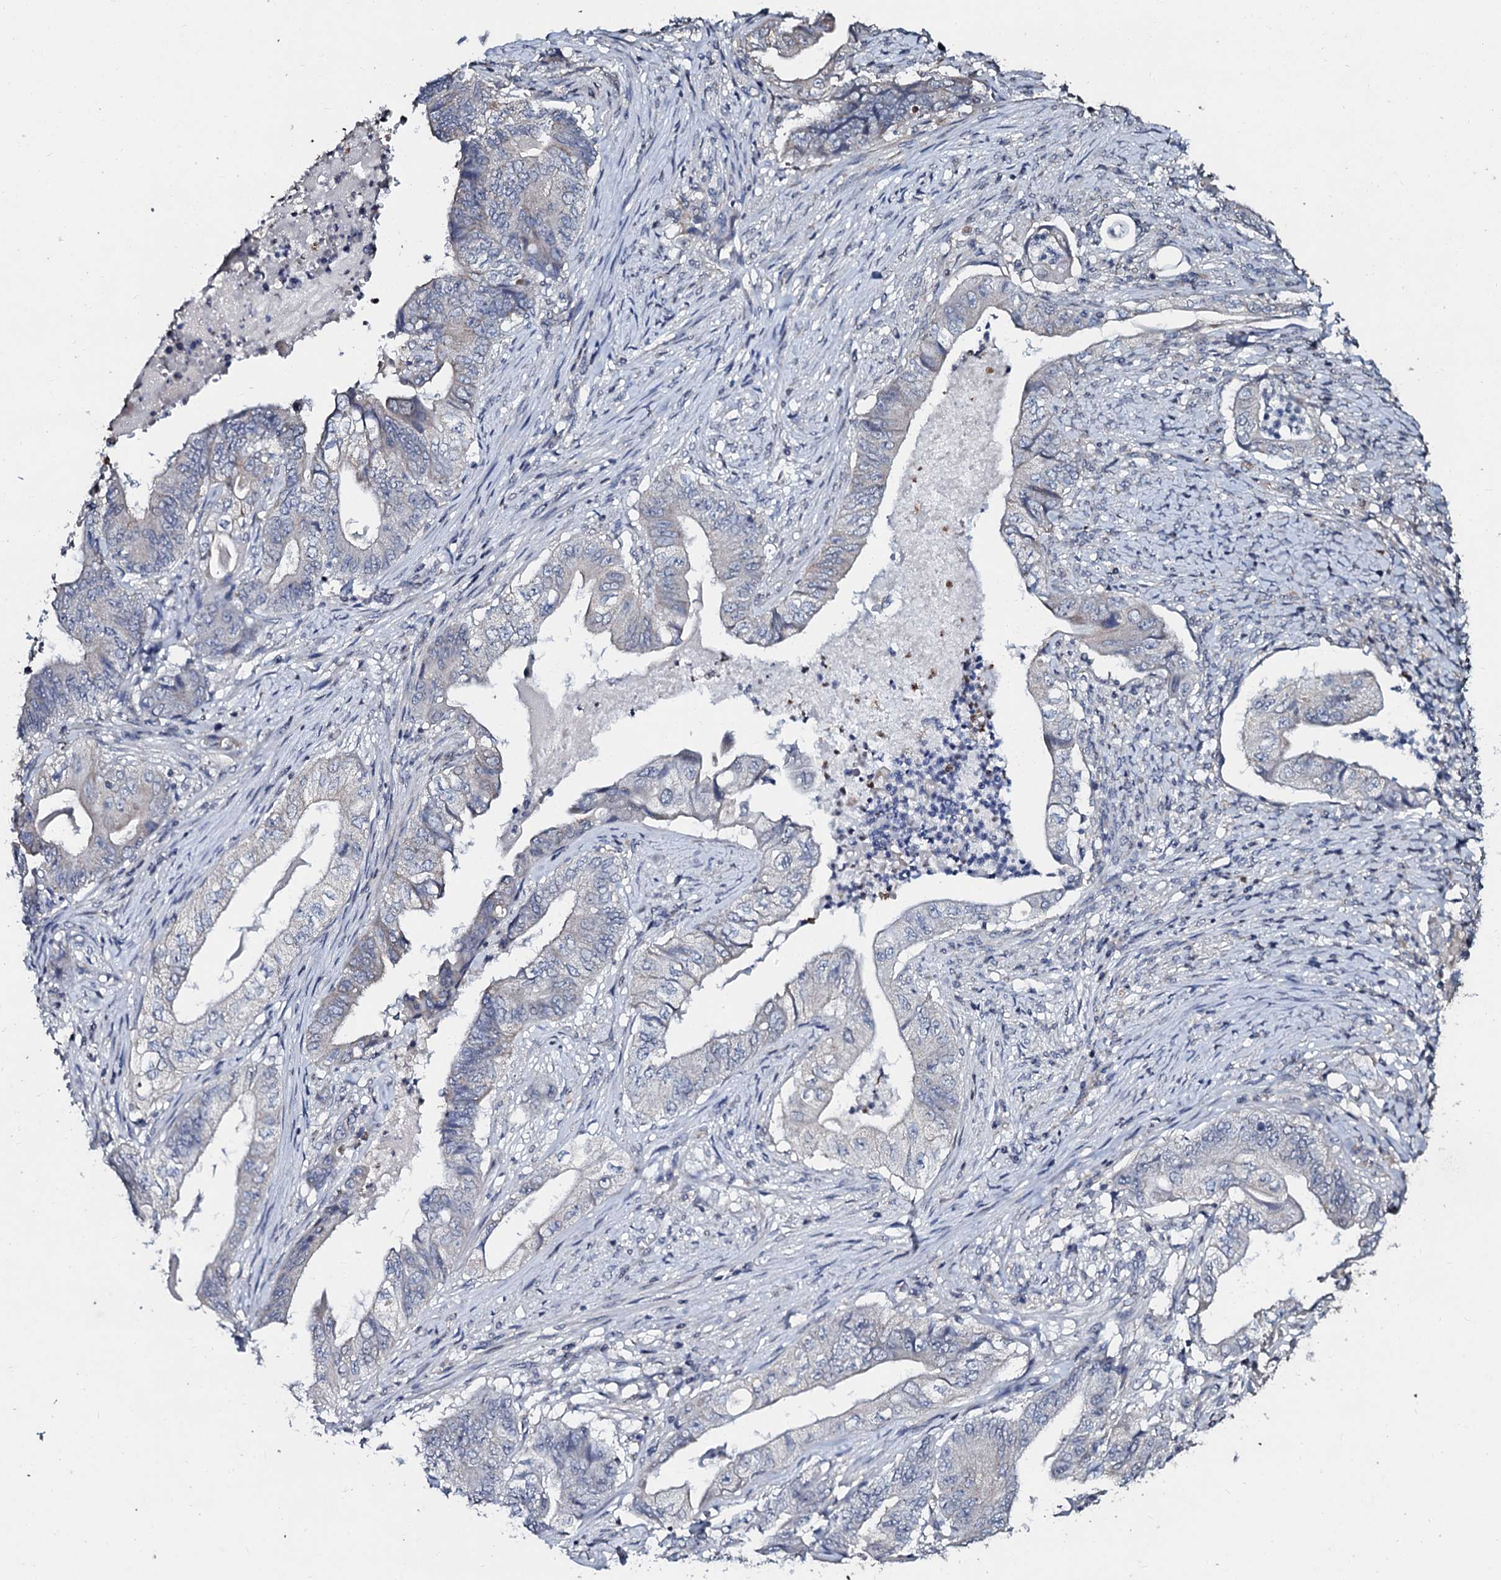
{"staining": {"intensity": "negative", "quantity": "none", "location": "none"}, "tissue": "stomach cancer", "cell_type": "Tumor cells", "image_type": "cancer", "snomed": [{"axis": "morphology", "description": "Adenocarcinoma, NOS"}, {"axis": "topography", "description": "Stomach"}], "caption": "Human adenocarcinoma (stomach) stained for a protein using immunohistochemistry displays no positivity in tumor cells.", "gene": "SLC37A4", "patient": {"sex": "female", "age": 73}}